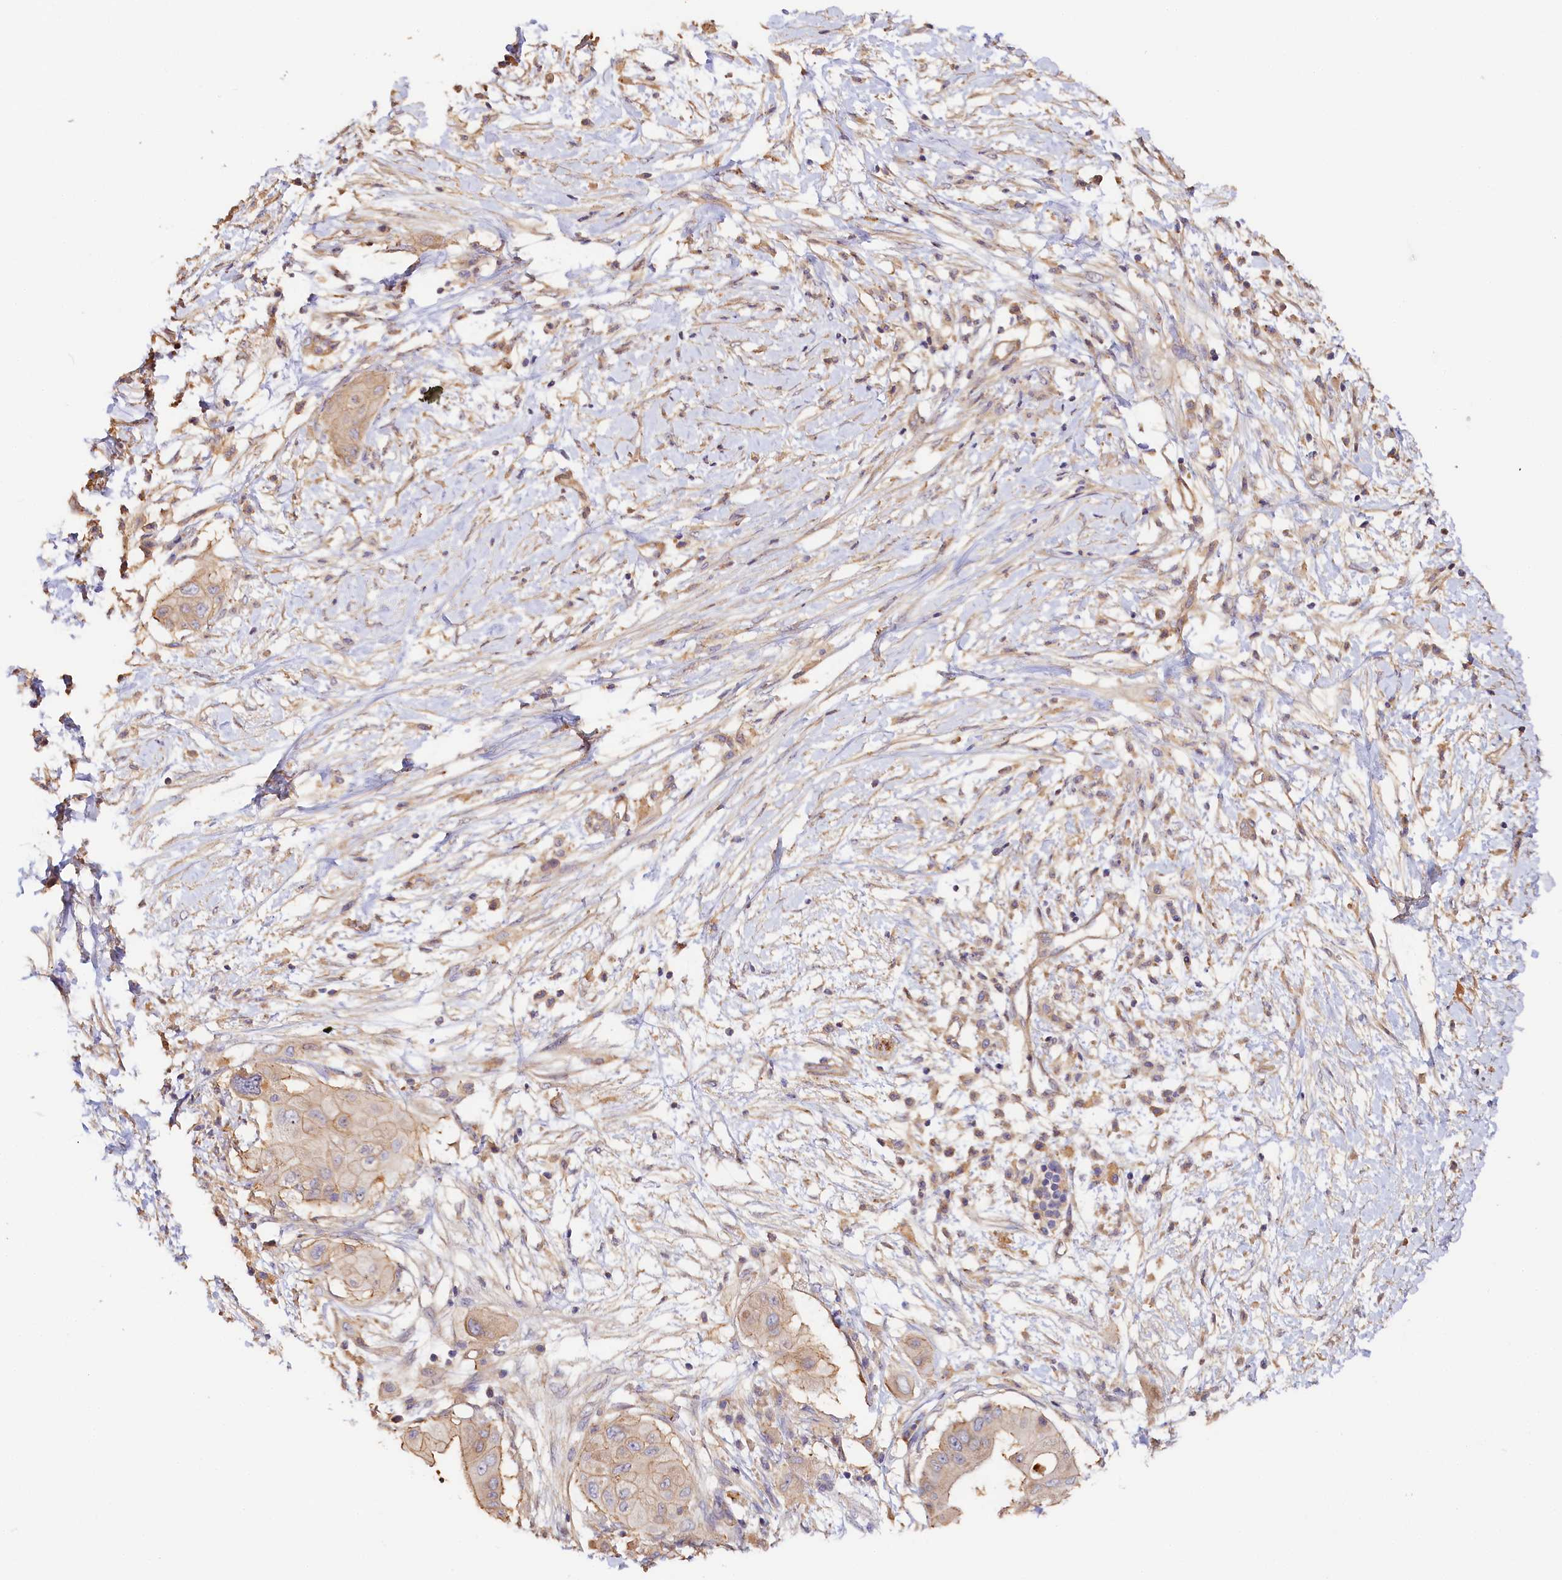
{"staining": {"intensity": "weak", "quantity": ">75%", "location": "cytoplasmic/membranous"}, "tissue": "pancreatic cancer", "cell_type": "Tumor cells", "image_type": "cancer", "snomed": [{"axis": "morphology", "description": "Adenocarcinoma, NOS"}, {"axis": "topography", "description": "Pancreas"}], "caption": "Immunohistochemical staining of adenocarcinoma (pancreatic) shows low levels of weak cytoplasmic/membranous staining in about >75% of tumor cells. (DAB (3,3'-diaminobenzidine) IHC, brown staining for protein, blue staining for nuclei).", "gene": "KATNB1", "patient": {"sex": "male", "age": 68}}